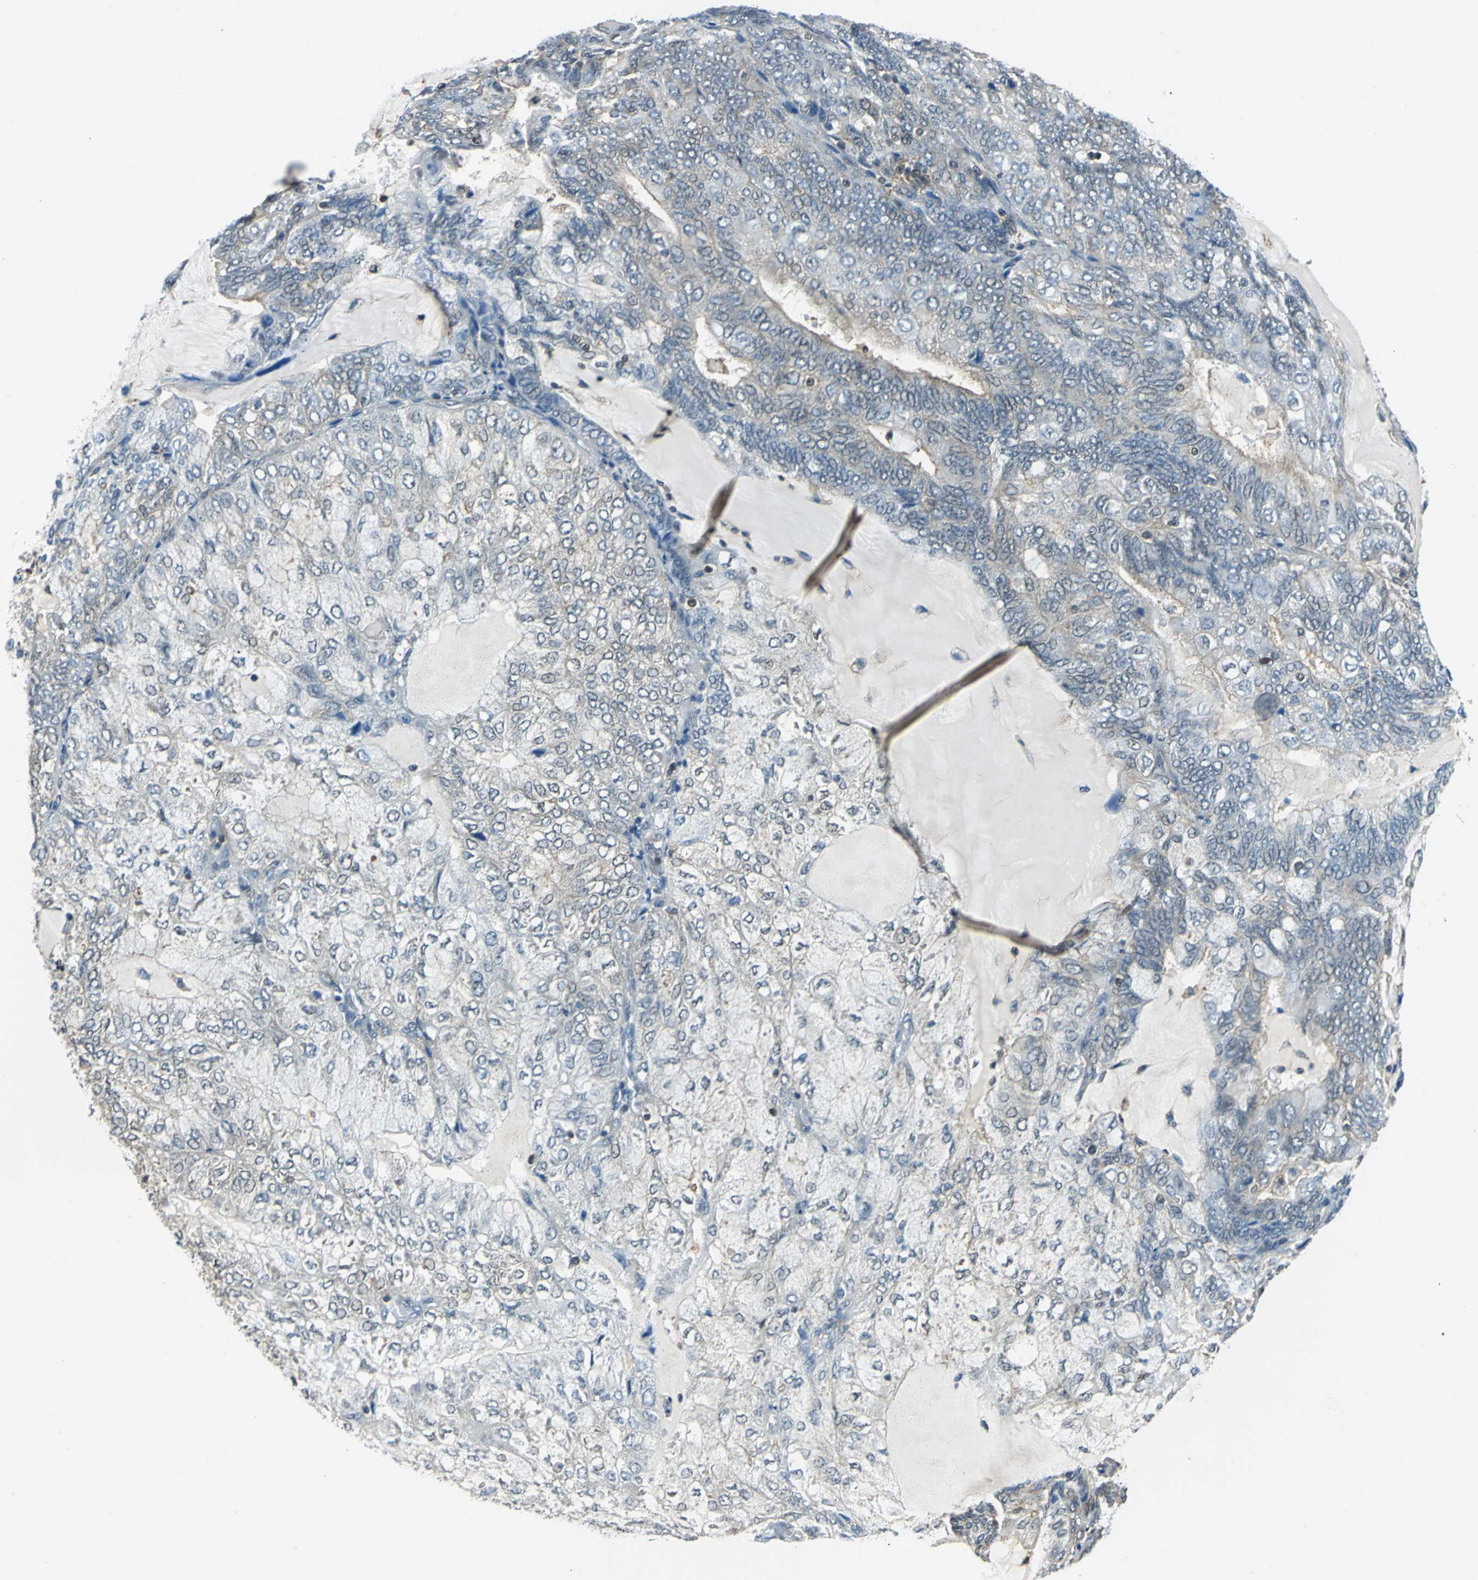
{"staining": {"intensity": "weak", "quantity": "25%-75%", "location": "cytoplasmic/membranous"}, "tissue": "endometrial cancer", "cell_type": "Tumor cells", "image_type": "cancer", "snomed": [{"axis": "morphology", "description": "Adenocarcinoma, NOS"}, {"axis": "topography", "description": "Endometrium"}], "caption": "Protein staining of endometrial cancer (adenocarcinoma) tissue demonstrates weak cytoplasmic/membranous expression in approximately 25%-75% of tumor cells.", "gene": "ARPC3", "patient": {"sex": "female", "age": 81}}